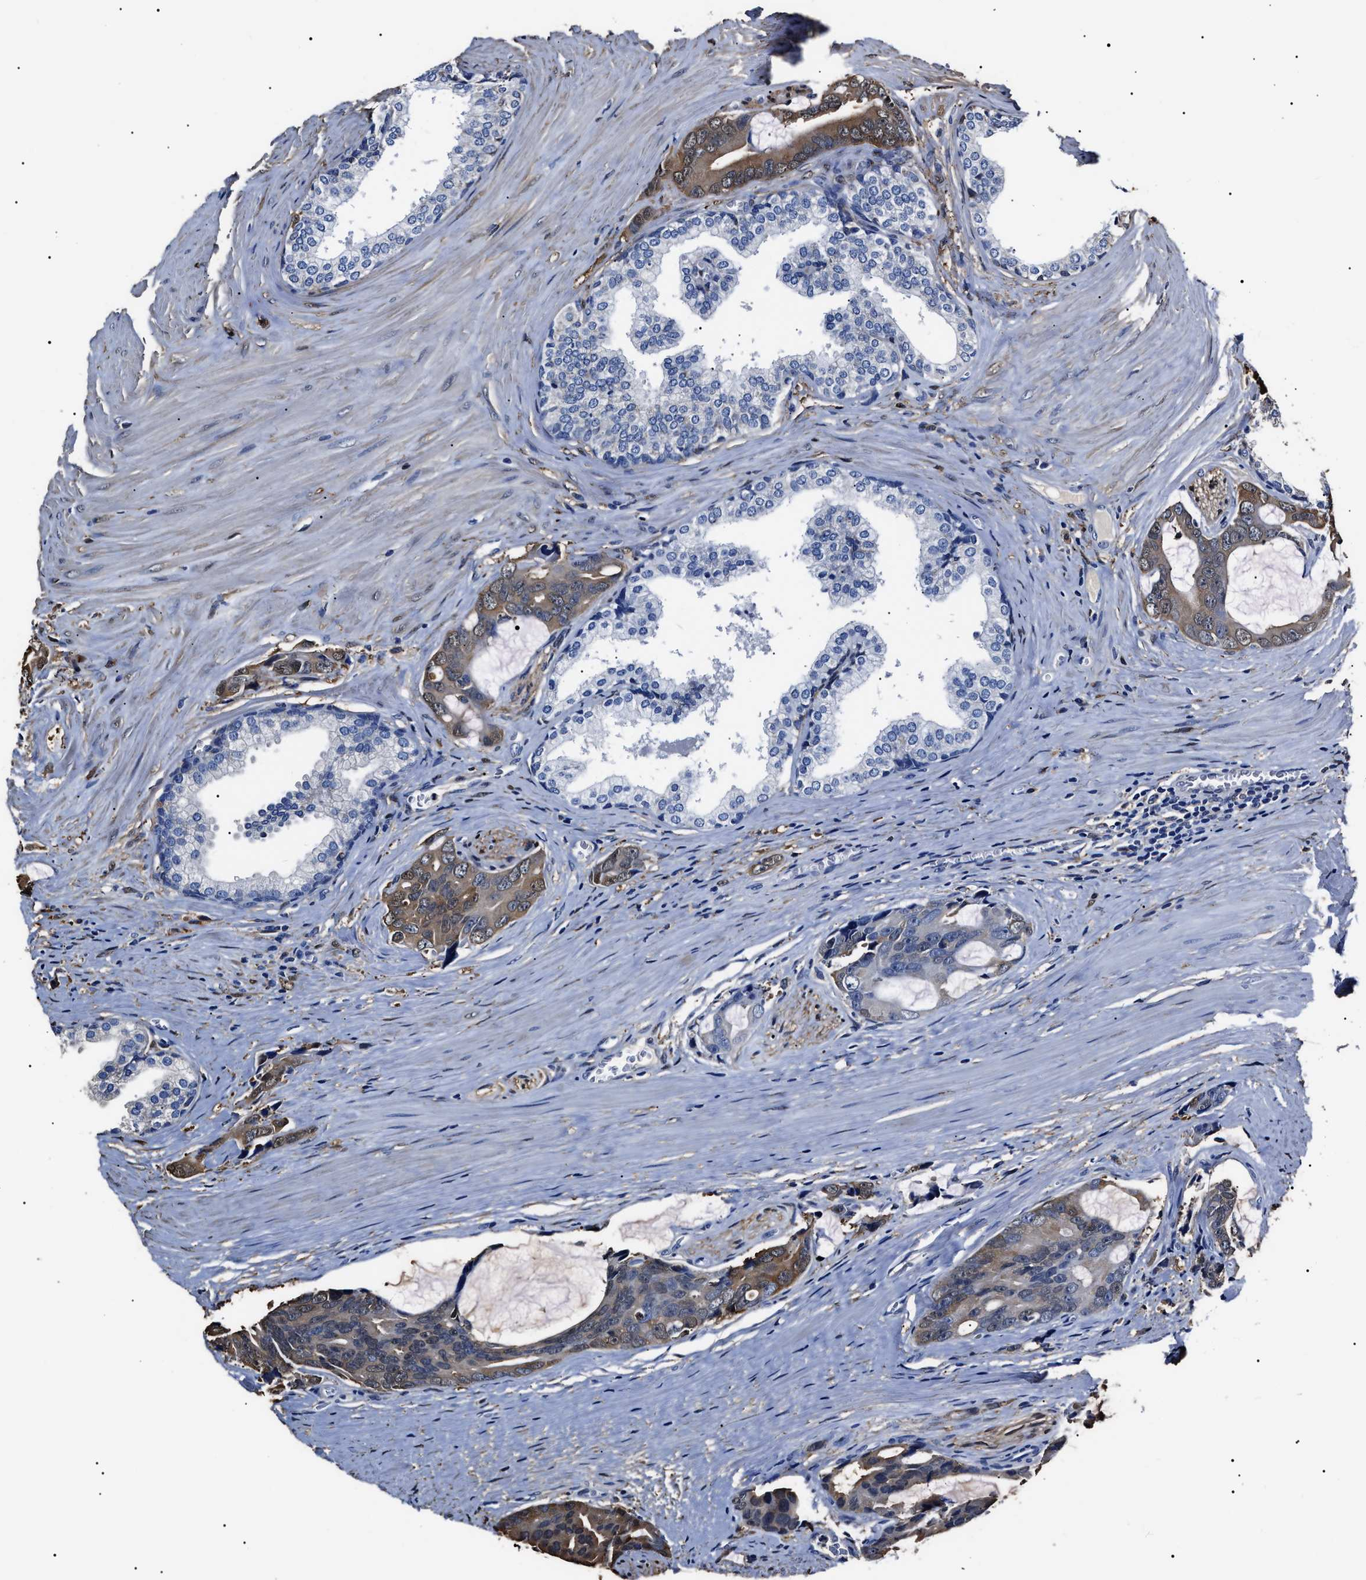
{"staining": {"intensity": "weak", "quantity": "25%-75%", "location": "cytoplasmic/membranous"}, "tissue": "prostate cancer", "cell_type": "Tumor cells", "image_type": "cancer", "snomed": [{"axis": "morphology", "description": "Adenocarcinoma, Medium grade"}, {"axis": "topography", "description": "Prostate"}], "caption": "Prostate cancer (medium-grade adenocarcinoma) tissue reveals weak cytoplasmic/membranous positivity in about 25%-75% of tumor cells", "gene": "ALDH1A1", "patient": {"sex": "male", "age": 53}}